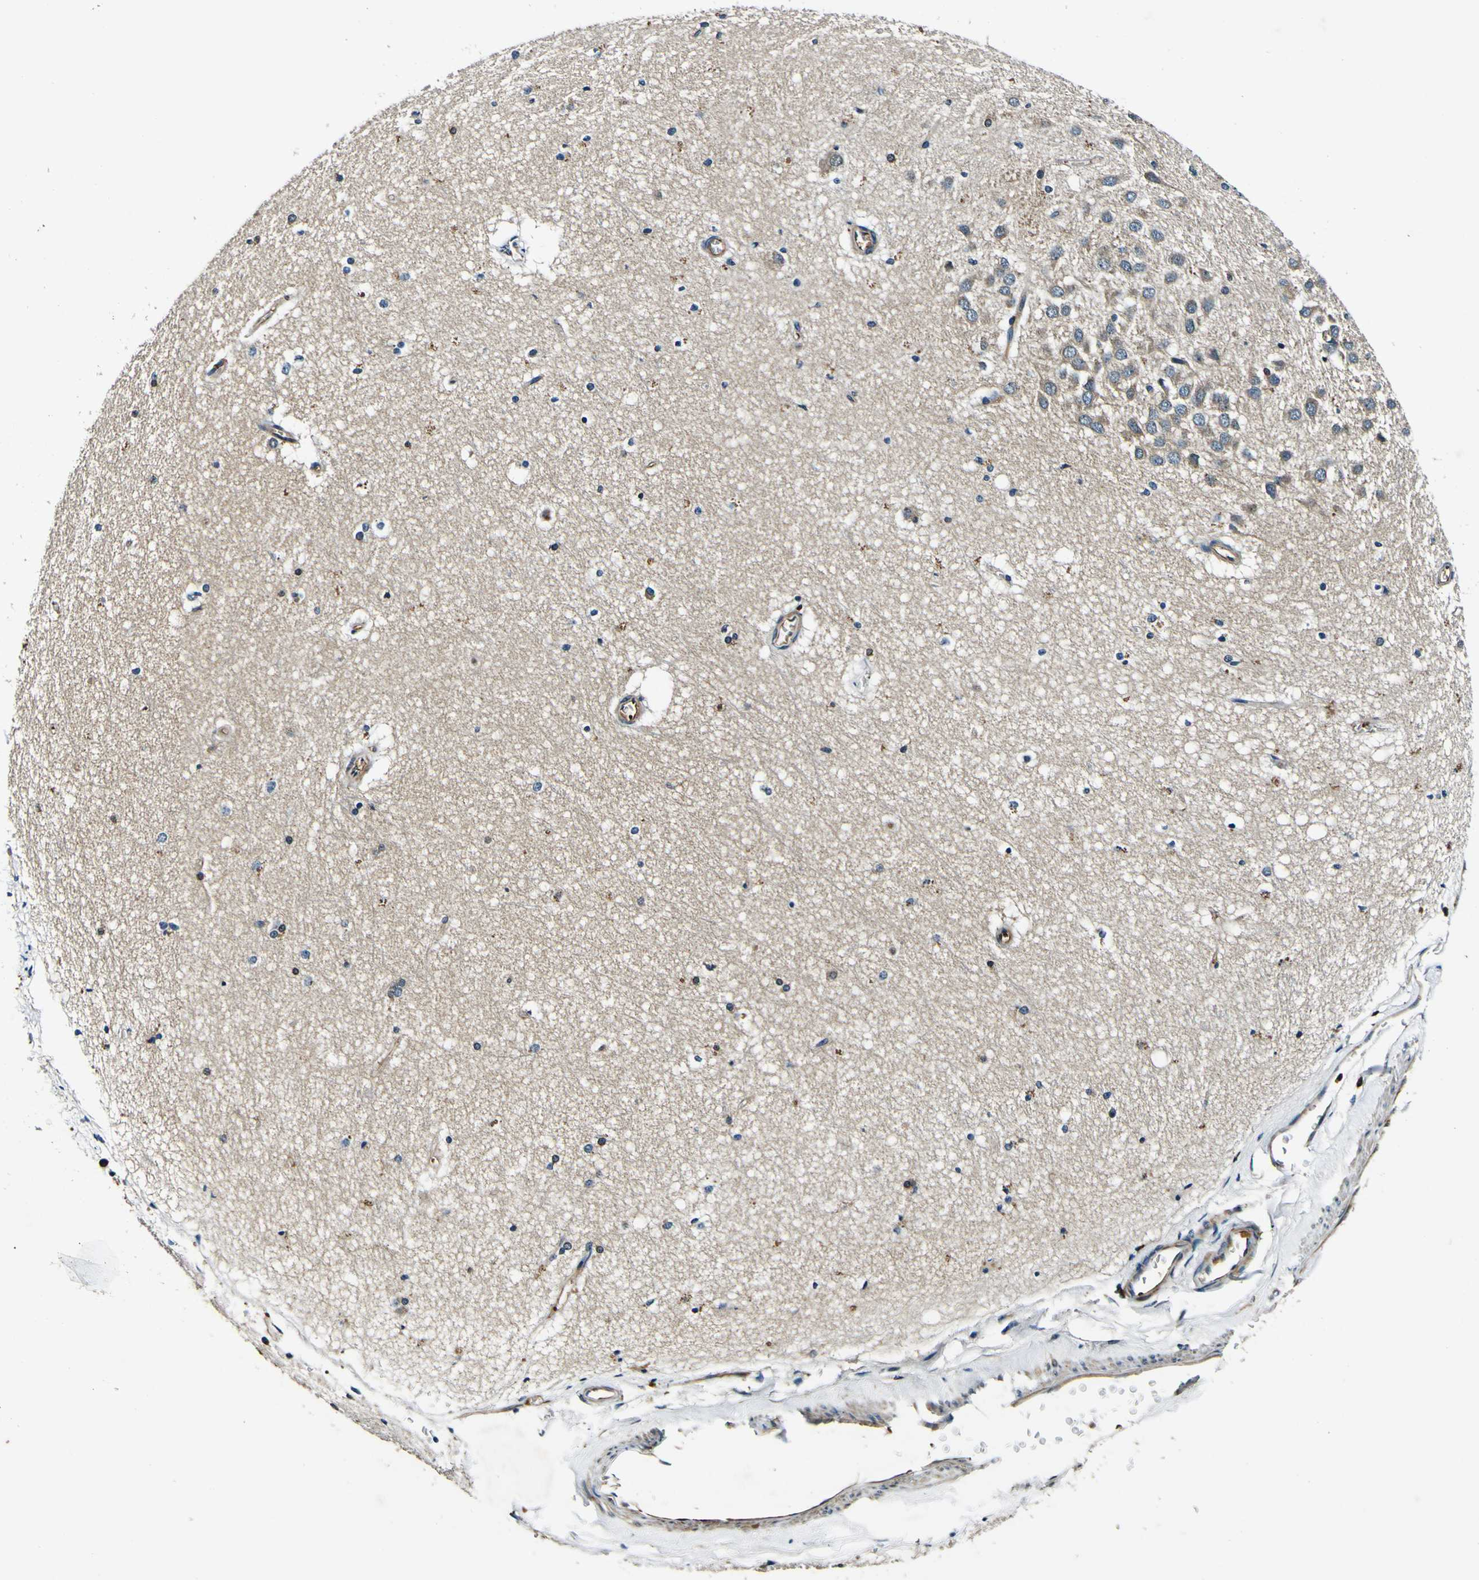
{"staining": {"intensity": "weak", "quantity": "<25%", "location": "cytoplasmic/membranous"}, "tissue": "hippocampus", "cell_type": "Glial cells", "image_type": "normal", "snomed": [{"axis": "morphology", "description": "Normal tissue, NOS"}, {"axis": "topography", "description": "Hippocampus"}], "caption": "Glial cells are negative for protein expression in normal human hippocampus. Brightfield microscopy of immunohistochemistry (IHC) stained with DAB (brown) and hematoxylin (blue), captured at high magnification.", "gene": "RHOT2", "patient": {"sex": "female", "age": 19}}